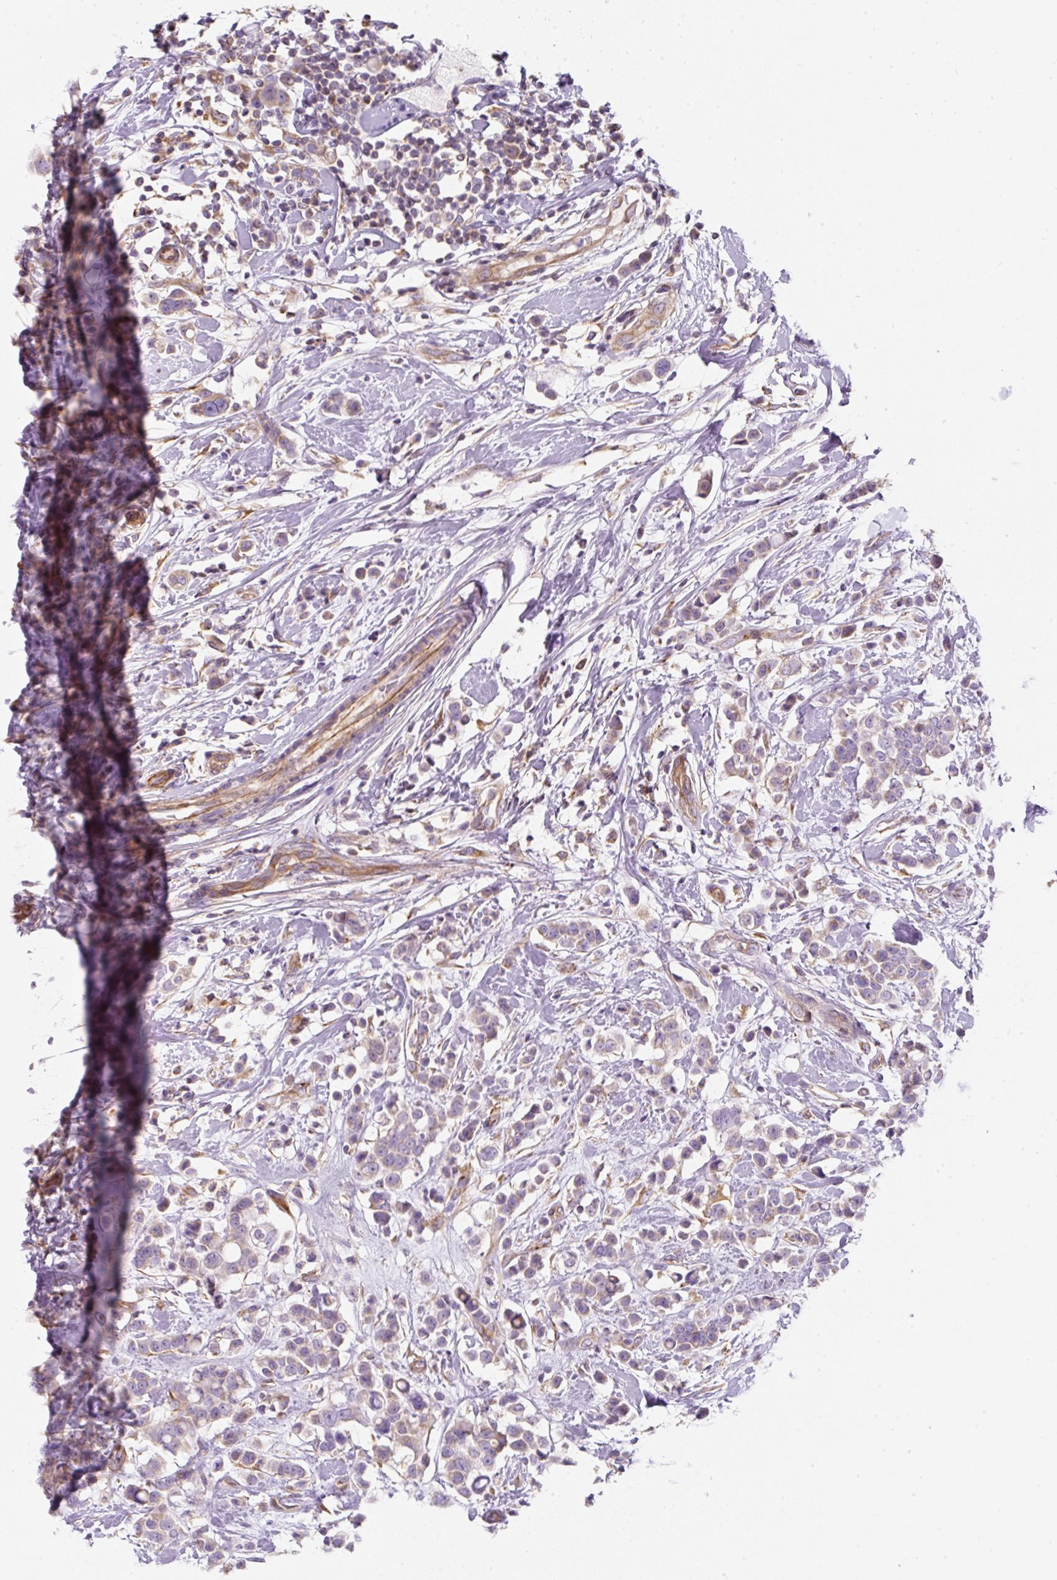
{"staining": {"intensity": "moderate", "quantity": "<25%", "location": "cytoplasmic/membranous"}, "tissue": "breast cancer", "cell_type": "Tumor cells", "image_type": "cancer", "snomed": [{"axis": "morphology", "description": "Duct carcinoma"}, {"axis": "topography", "description": "Breast"}], "caption": "DAB immunohistochemical staining of human breast cancer shows moderate cytoplasmic/membranous protein staining in about <25% of tumor cells.", "gene": "ERAP2", "patient": {"sex": "female", "age": 27}}